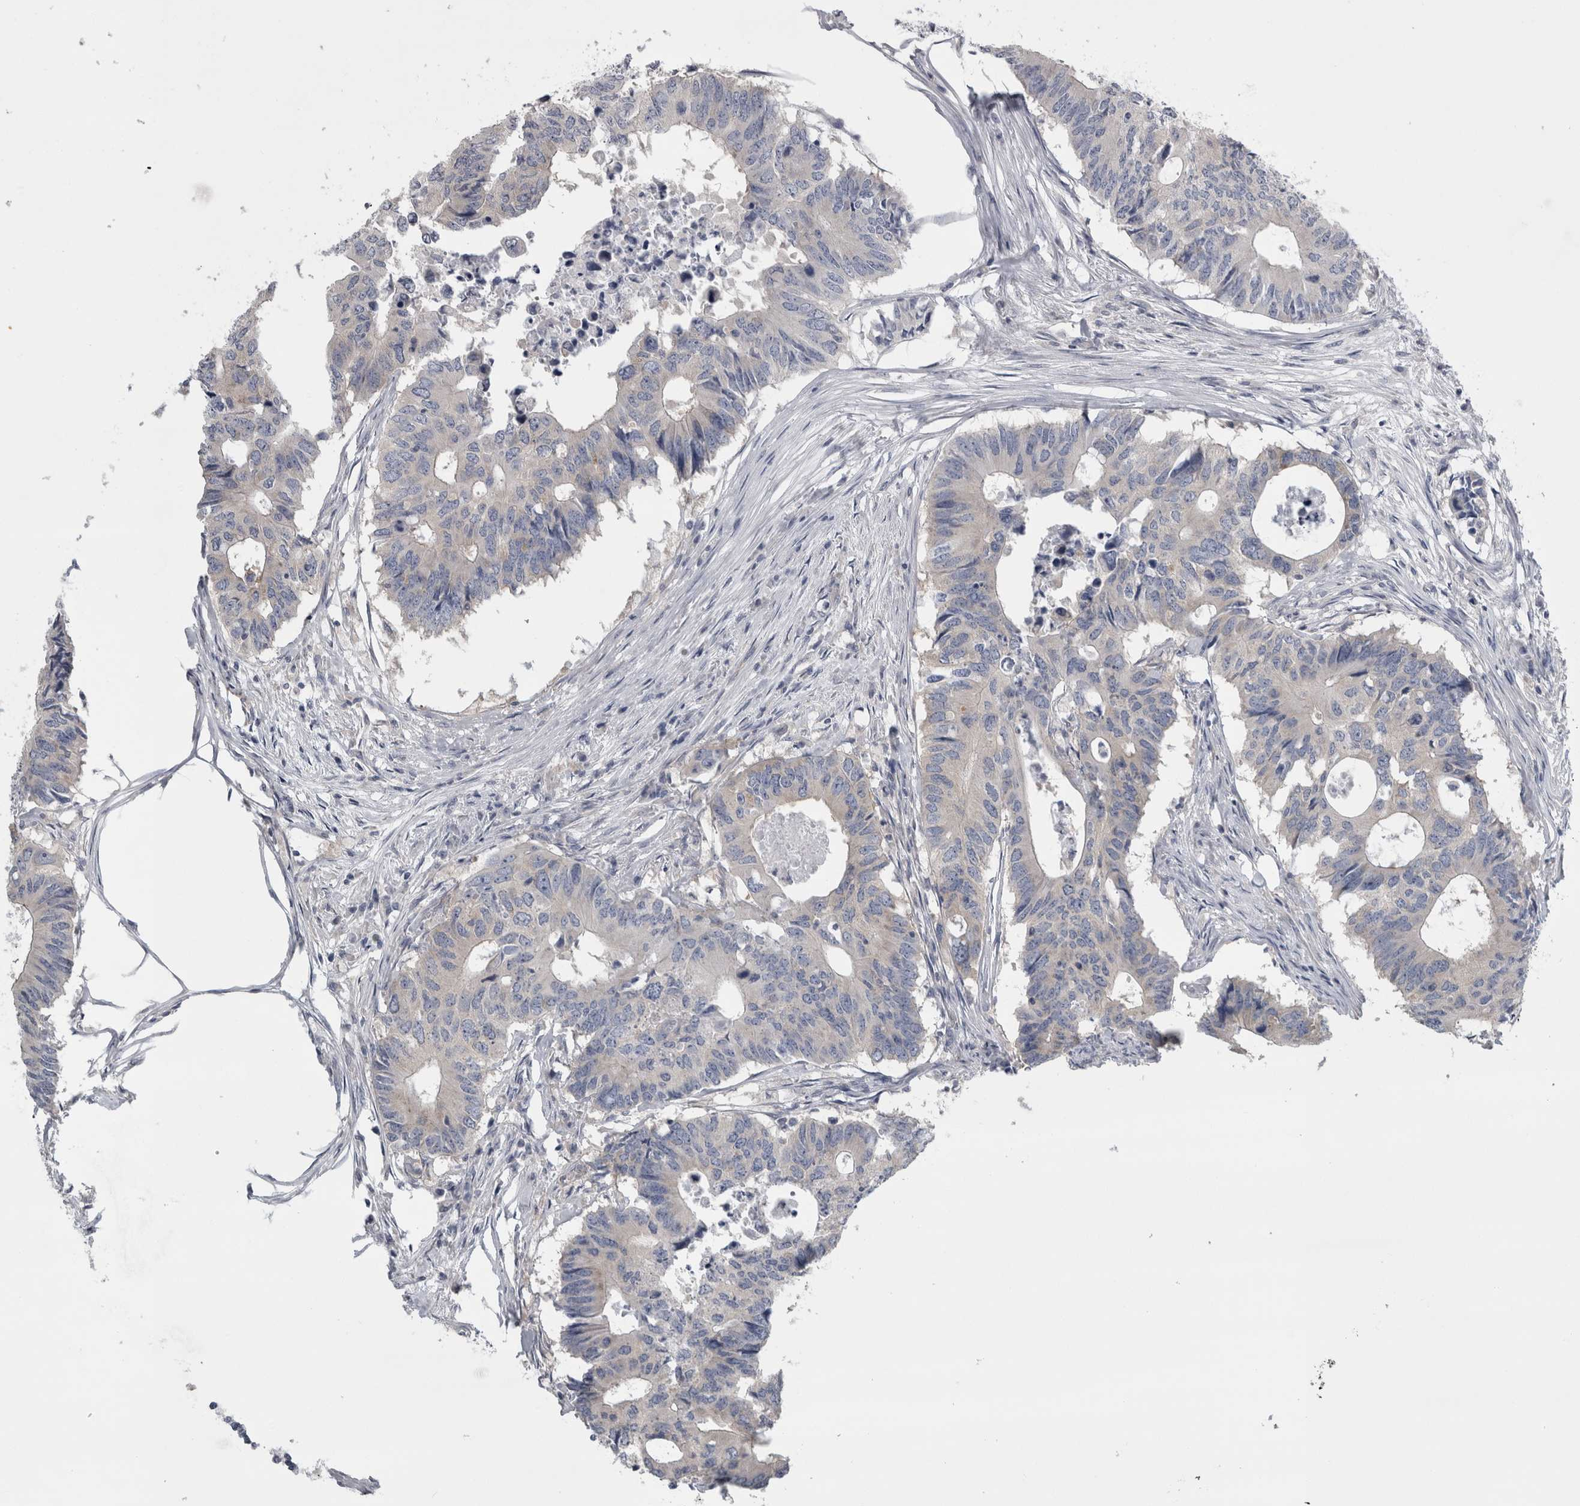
{"staining": {"intensity": "negative", "quantity": "none", "location": "none"}, "tissue": "colorectal cancer", "cell_type": "Tumor cells", "image_type": "cancer", "snomed": [{"axis": "morphology", "description": "Adenocarcinoma, NOS"}, {"axis": "topography", "description": "Colon"}], "caption": "This is an immunohistochemistry histopathology image of colorectal cancer (adenocarcinoma). There is no positivity in tumor cells.", "gene": "PRRC2C", "patient": {"sex": "male", "age": 71}}